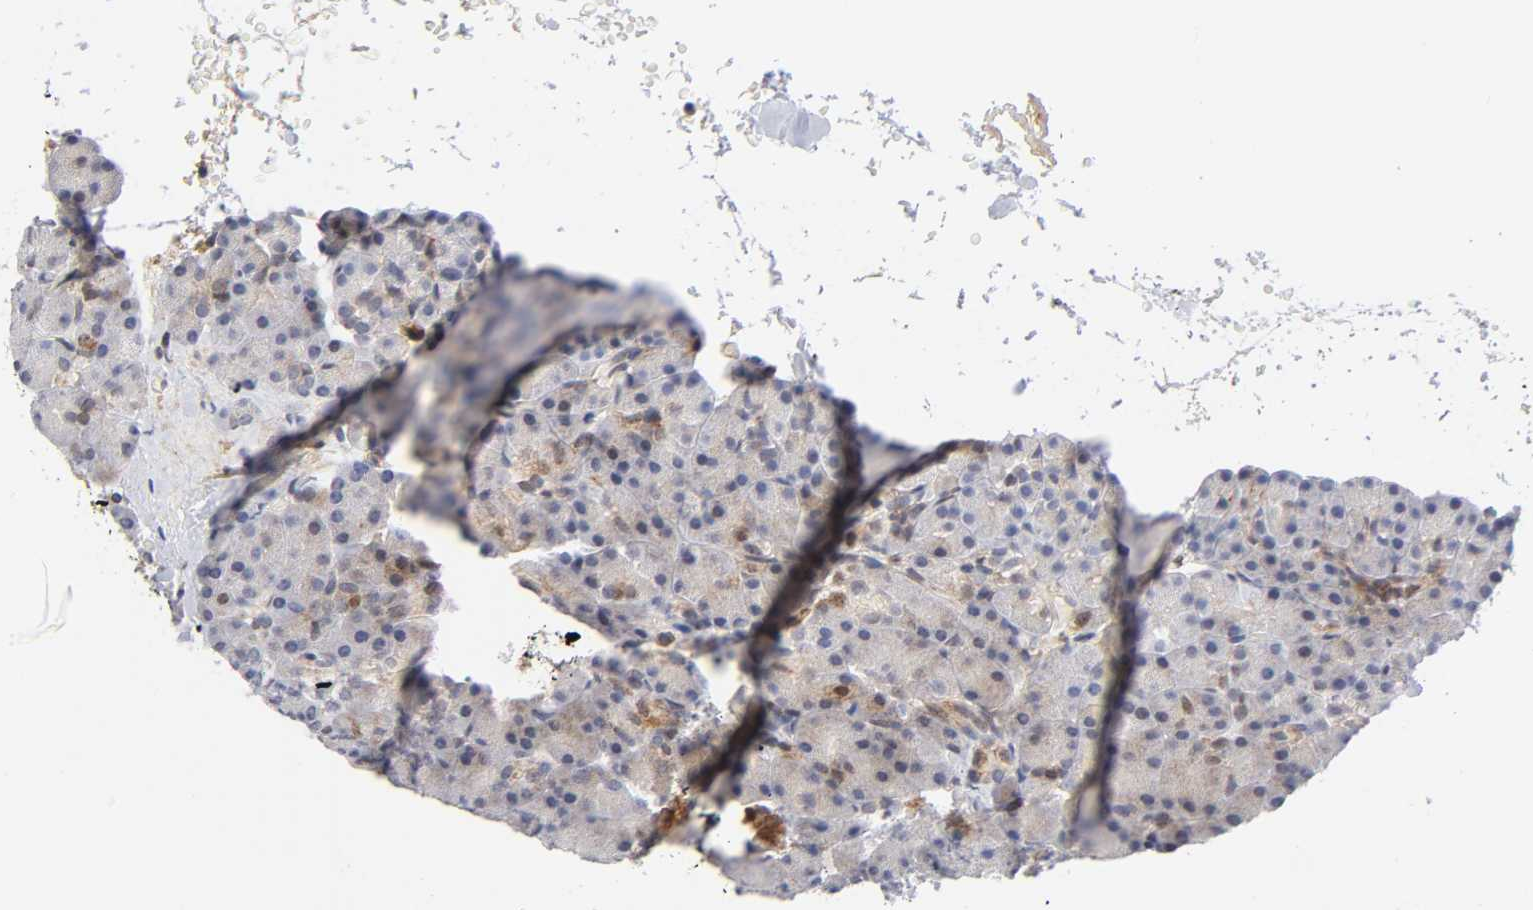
{"staining": {"intensity": "weak", "quantity": "<25%", "location": "cytoplasmic/membranous"}, "tissue": "pancreas", "cell_type": "Exocrine glandular cells", "image_type": "normal", "snomed": [{"axis": "morphology", "description": "Normal tissue, NOS"}, {"axis": "topography", "description": "Pancreas"}], "caption": "There is no significant expression in exocrine glandular cells of pancreas. (DAB (3,3'-diaminobenzidine) IHC, high magnification).", "gene": "ANXA7", "patient": {"sex": "female", "age": 43}}